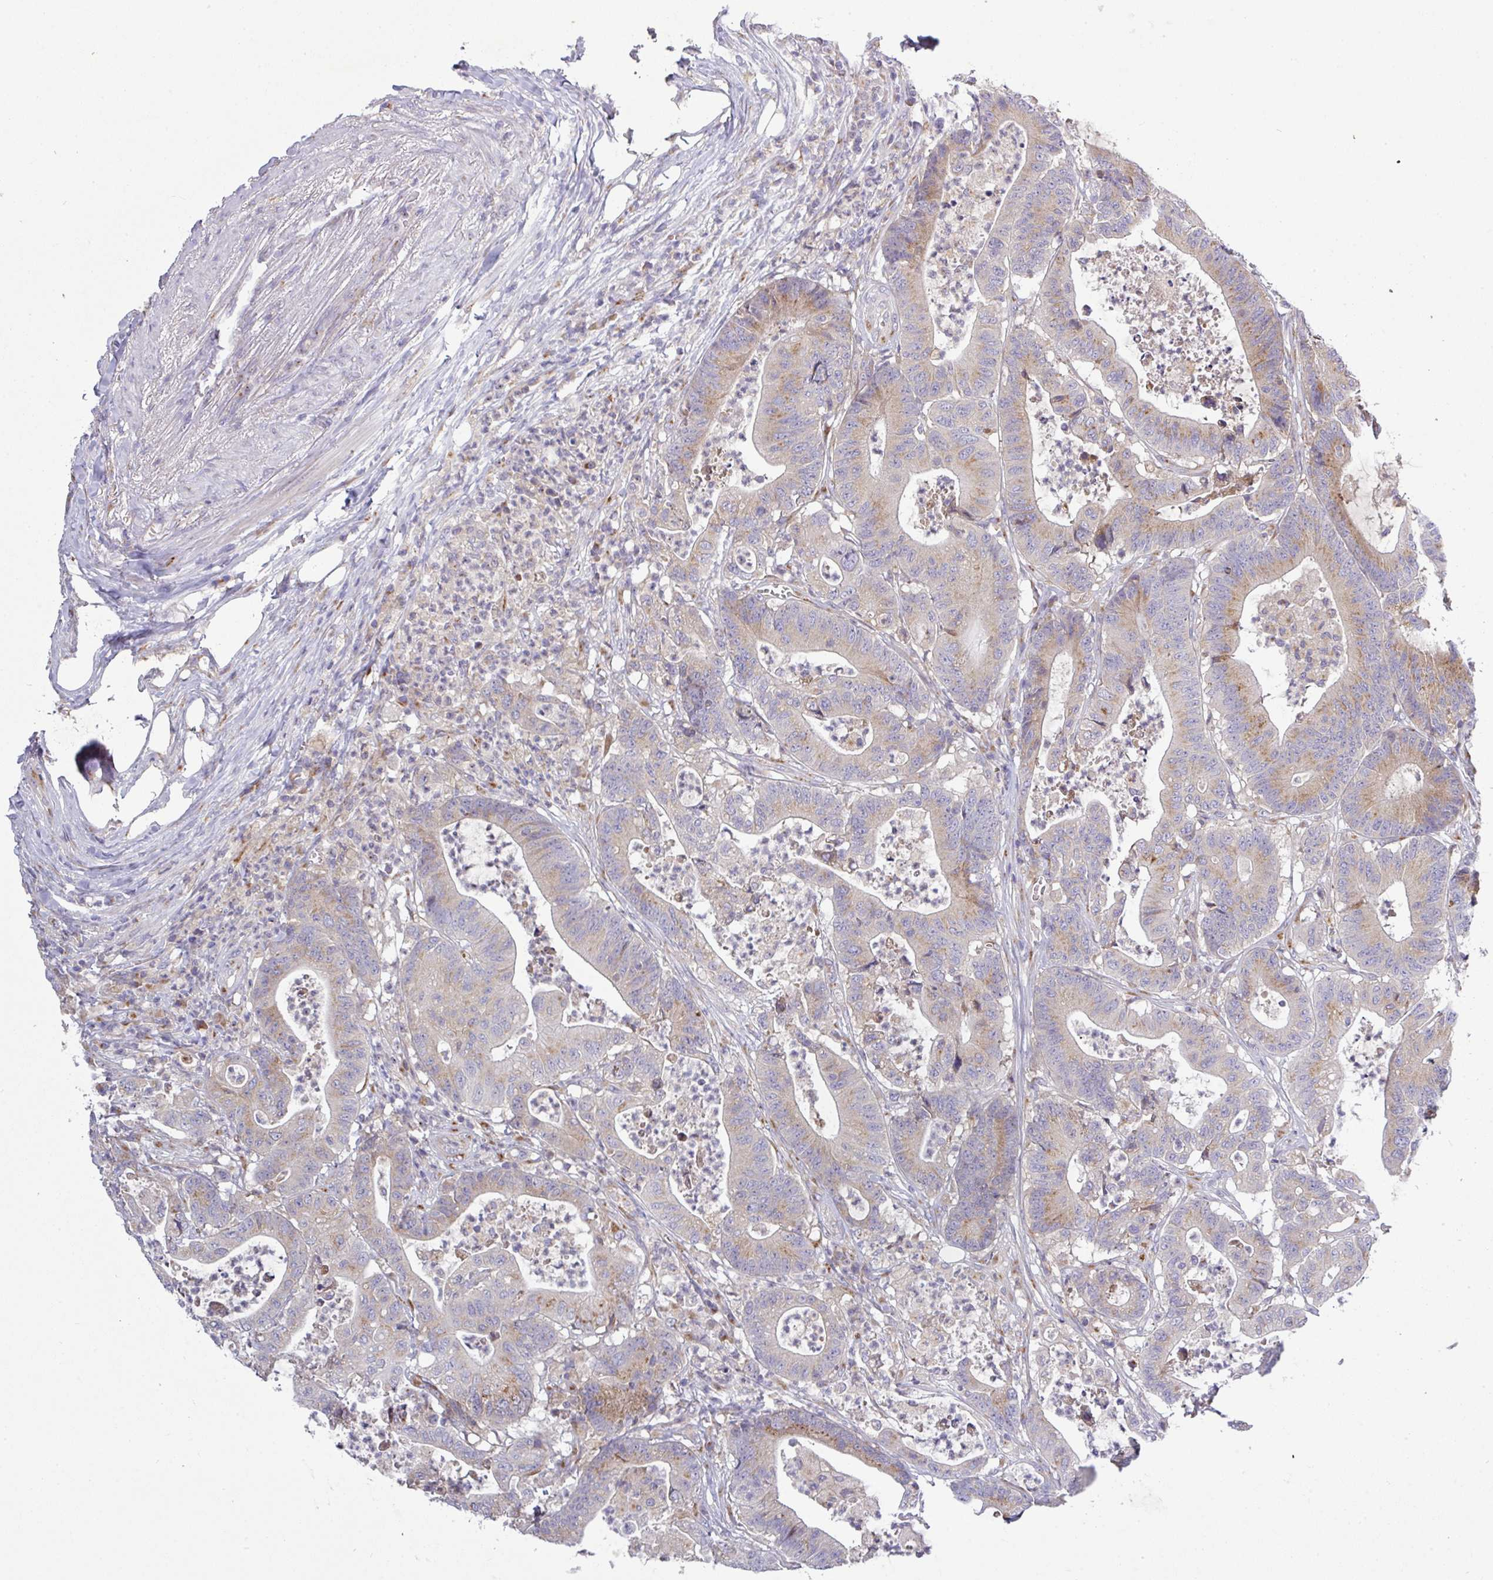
{"staining": {"intensity": "moderate", "quantity": "25%-75%", "location": "cytoplasmic/membranous"}, "tissue": "colorectal cancer", "cell_type": "Tumor cells", "image_type": "cancer", "snomed": [{"axis": "morphology", "description": "Adenocarcinoma, NOS"}, {"axis": "topography", "description": "Colon"}], "caption": "Approximately 25%-75% of tumor cells in human adenocarcinoma (colorectal) reveal moderate cytoplasmic/membranous protein expression as visualized by brown immunohistochemical staining.", "gene": "VTI1A", "patient": {"sex": "female", "age": 84}}